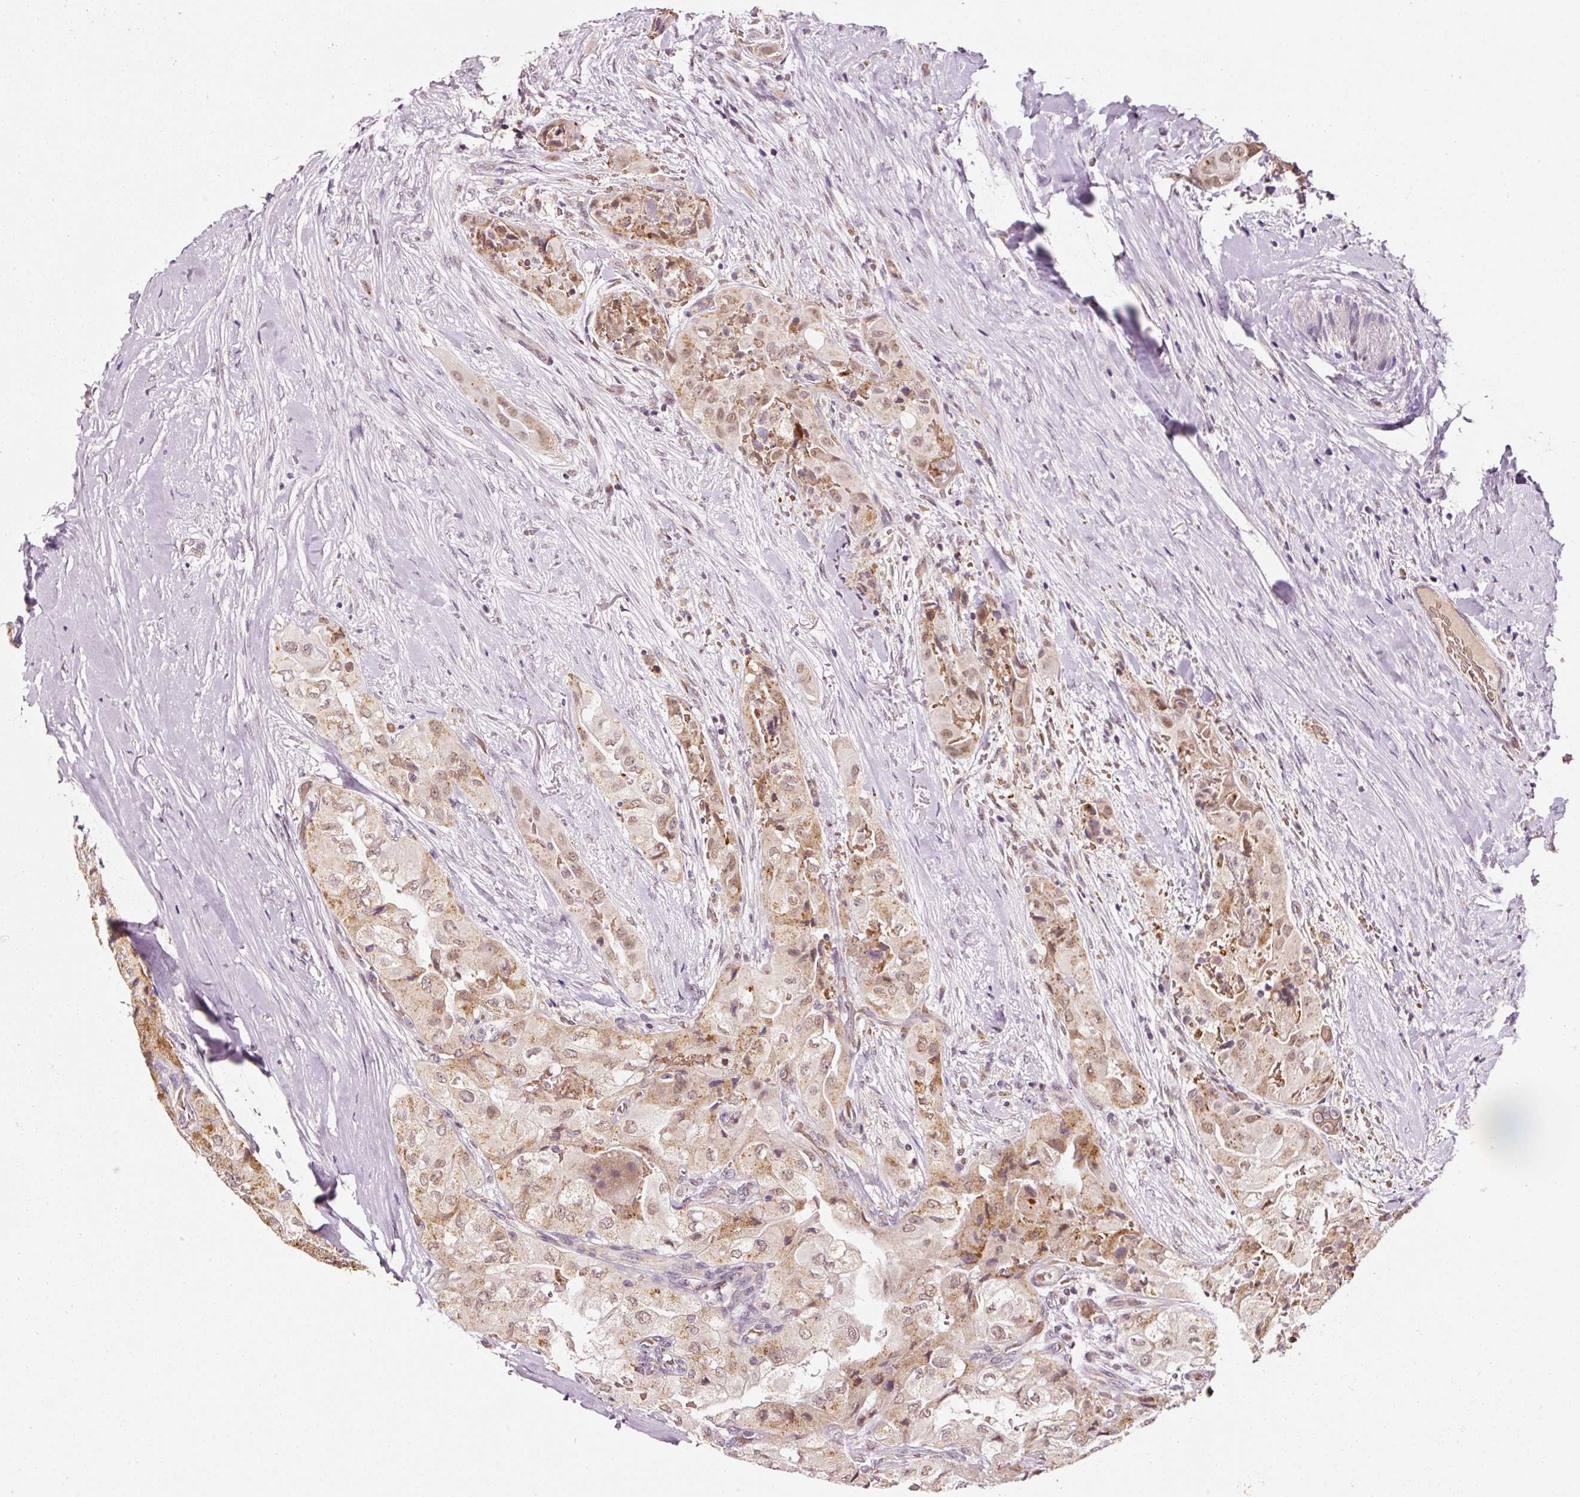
{"staining": {"intensity": "strong", "quantity": "25%-75%", "location": "cytoplasmic/membranous,nuclear"}, "tissue": "thyroid cancer", "cell_type": "Tumor cells", "image_type": "cancer", "snomed": [{"axis": "morphology", "description": "Normal tissue, NOS"}, {"axis": "morphology", "description": "Papillary adenocarcinoma, NOS"}, {"axis": "topography", "description": "Thyroid gland"}], "caption": "This image exhibits immunohistochemistry staining of thyroid papillary adenocarcinoma, with high strong cytoplasmic/membranous and nuclear positivity in about 25%-75% of tumor cells.", "gene": "ZNF460", "patient": {"sex": "female", "age": 59}}